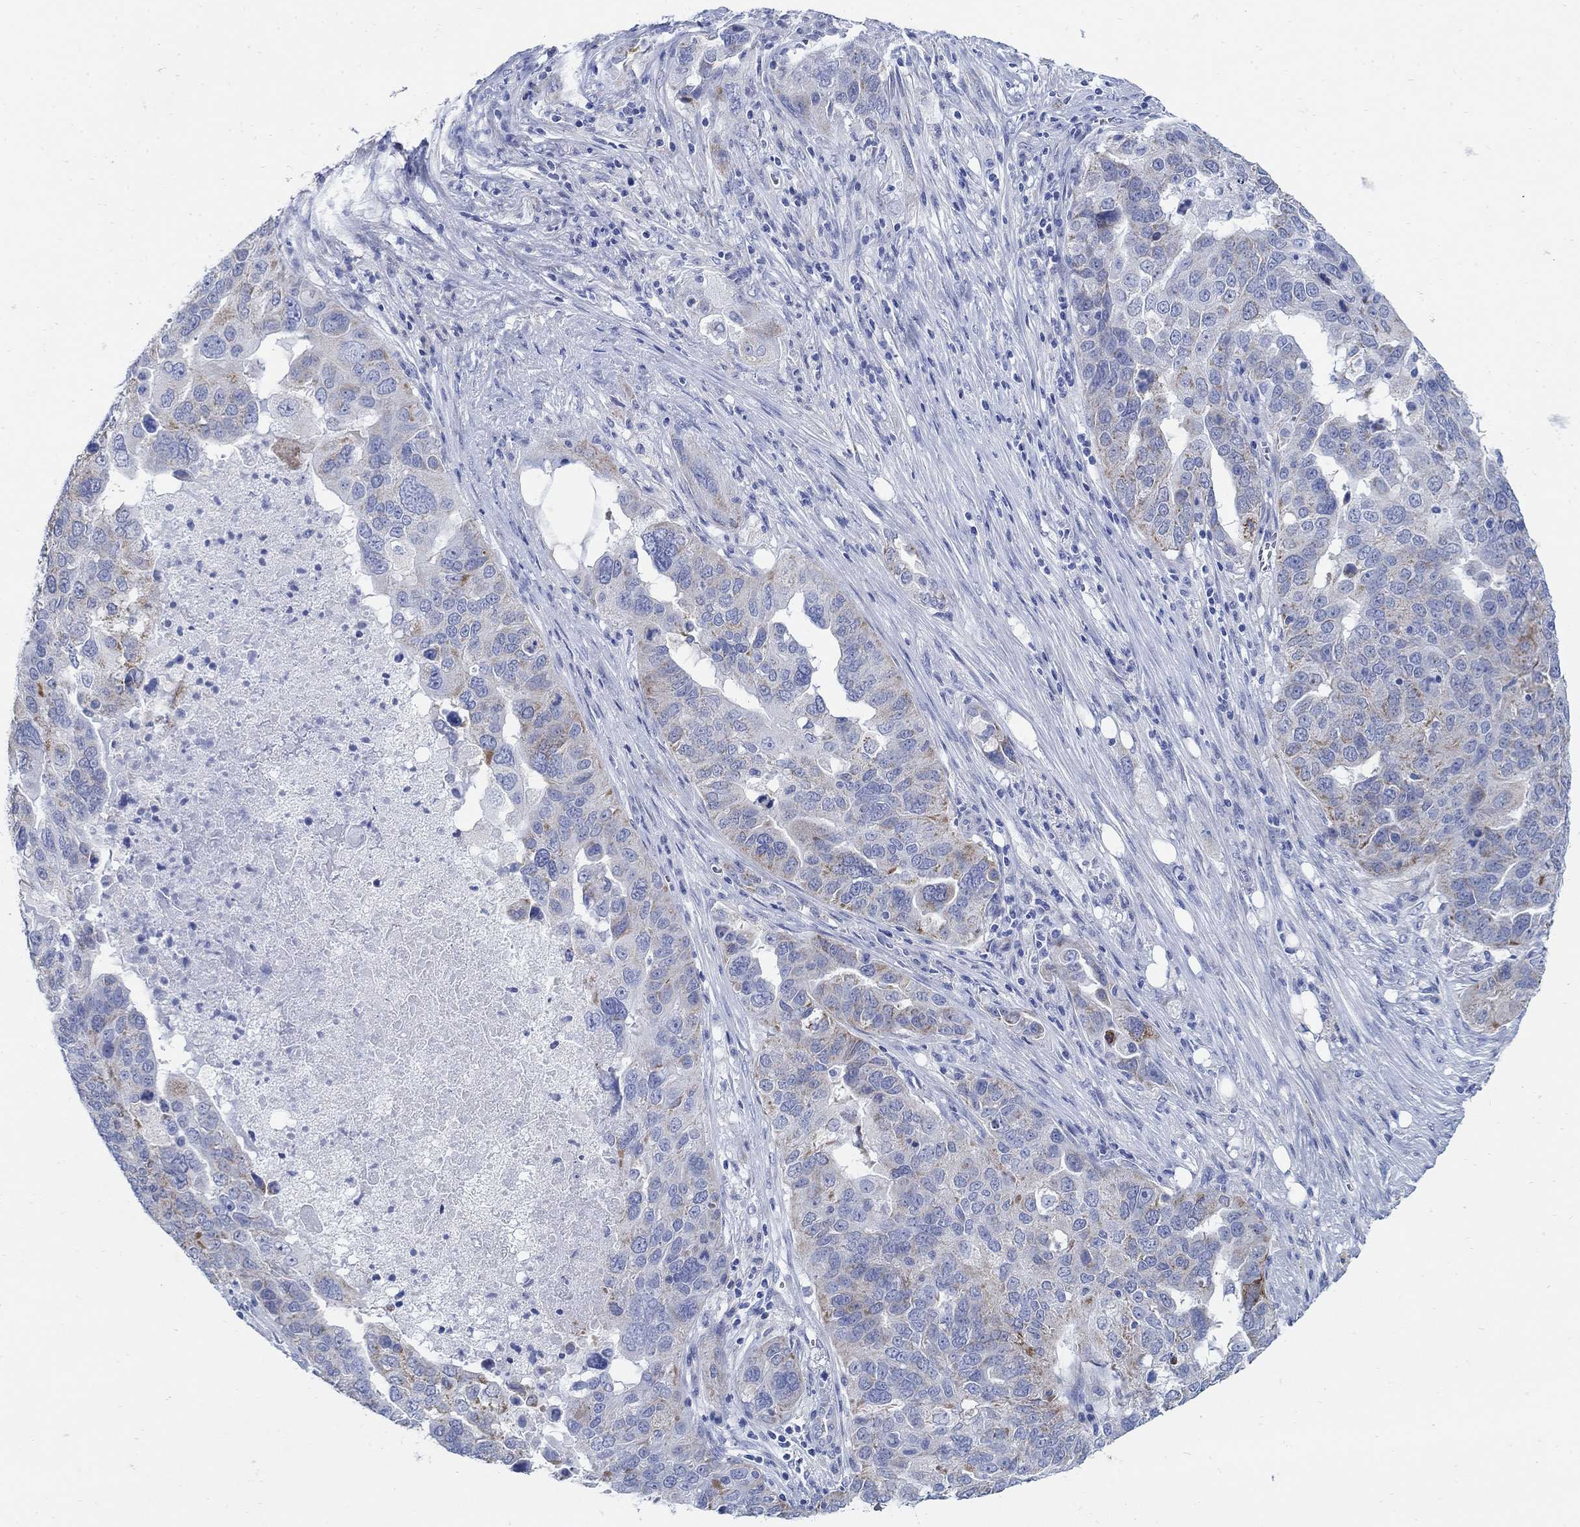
{"staining": {"intensity": "moderate", "quantity": "<25%", "location": "cytoplasmic/membranous"}, "tissue": "ovarian cancer", "cell_type": "Tumor cells", "image_type": "cancer", "snomed": [{"axis": "morphology", "description": "Carcinoma, endometroid"}, {"axis": "topography", "description": "Soft tissue"}, {"axis": "topography", "description": "Ovary"}], "caption": "The image shows a brown stain indicating the presence of a protein in the cytoplasmic/membranous of tumor cells in ovarian endometroid carcinoma.", "gene": "ZDHHC14", "patient": {"sex": "female", "age": 52}}